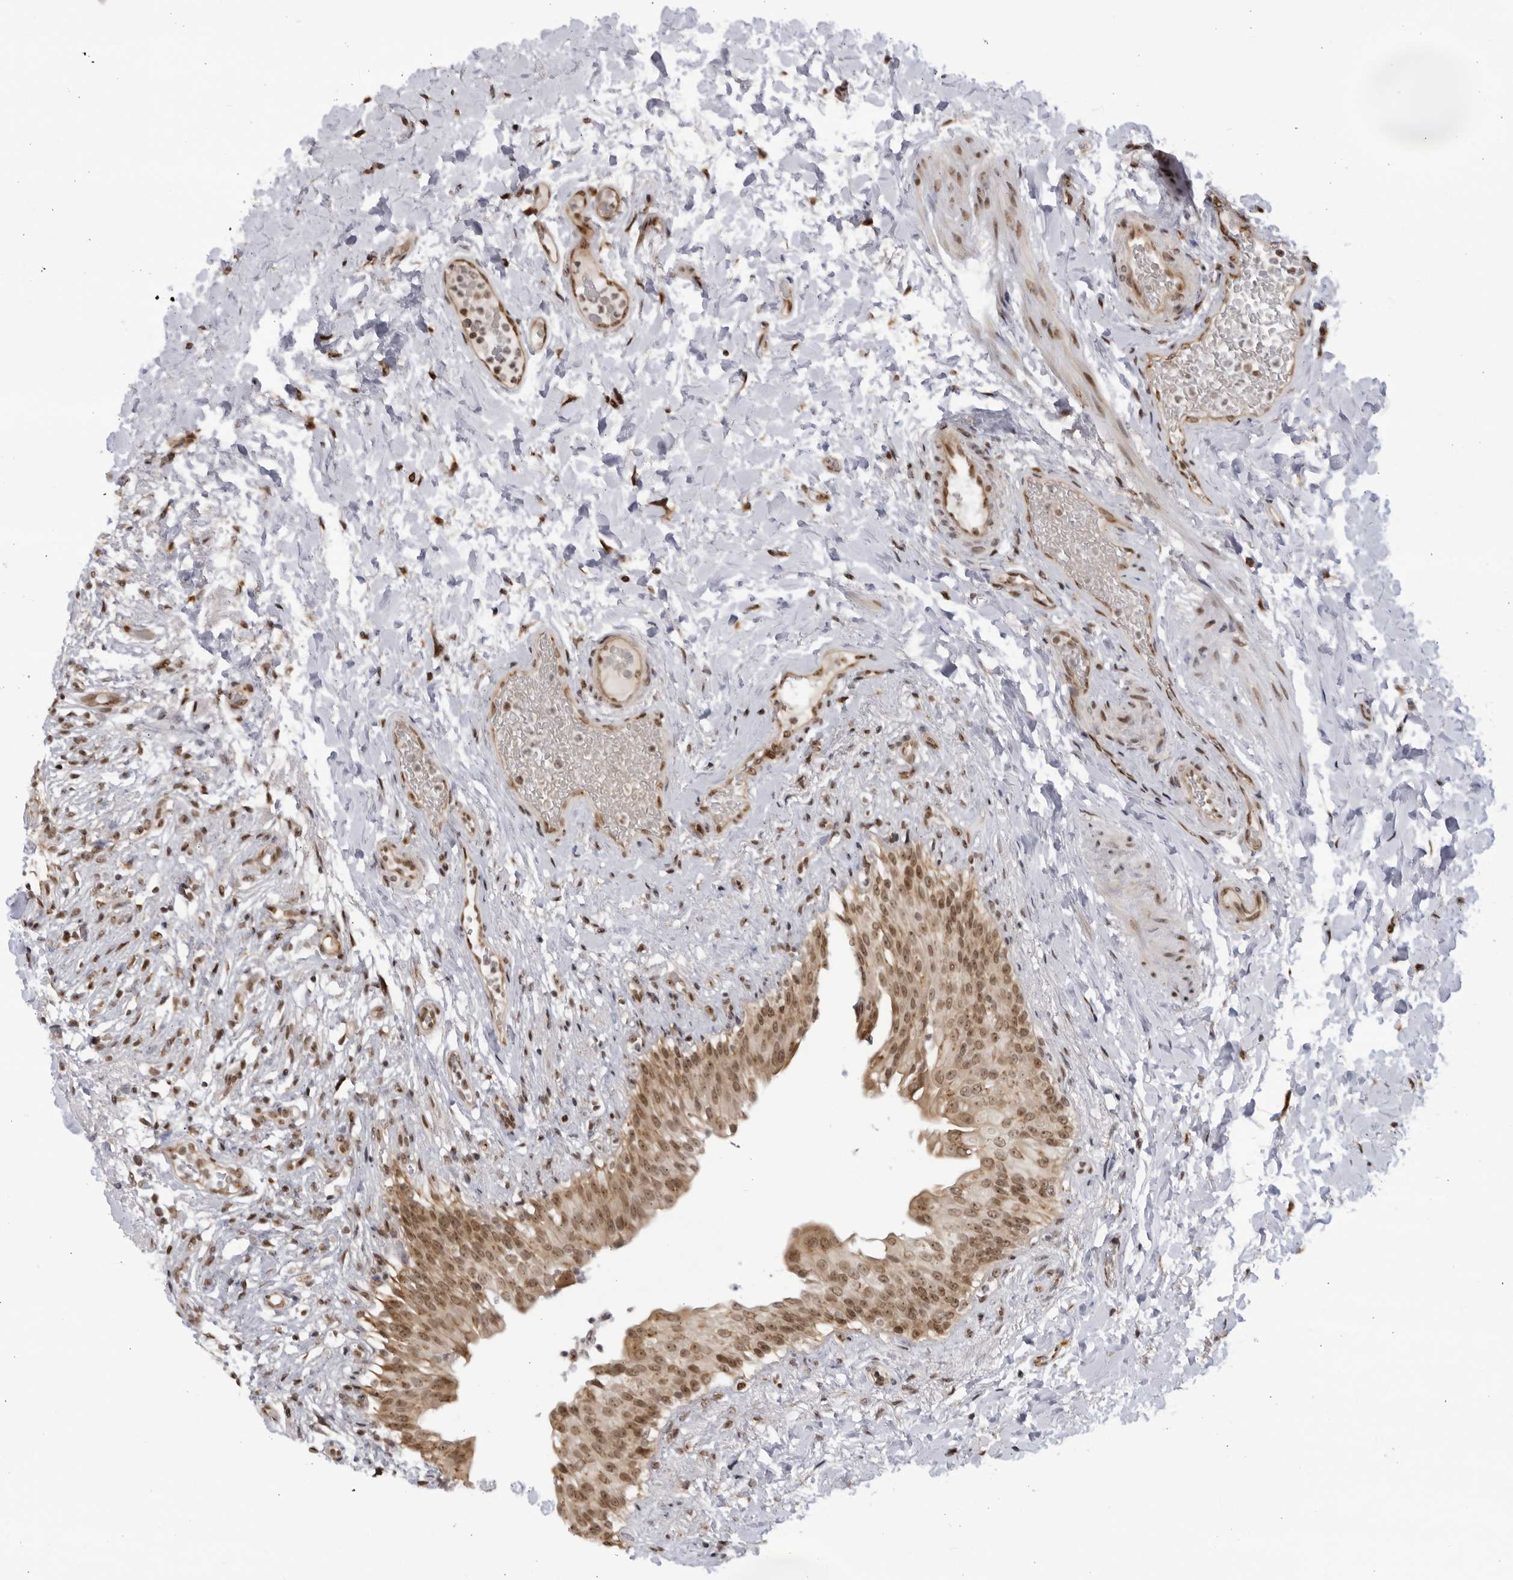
{"staining": {"intensity": "moderate", "quantity": ">75%", "location": "cytoplasmic/membranous,nuclear"}, "tissue": "urinary bladder", "cell_type": "Urothelial cells", "image_type": "normal", "snomed": [{"axis": "morphology", "description": "Normal tissue, NOS"}, {"axis": "topography", "description": "Urinary bladder"}], "caption": "Urinary bladder stained for a protein reveals moderate cytoplasmic/membranous,nuclear positivity in urothelial cells. Immunohistochemistry stains the protein of interest in brown and the nuclei are stained blue.", "gene": "RASGEF1C", "patient": {"sex": "female", "age": 60}}